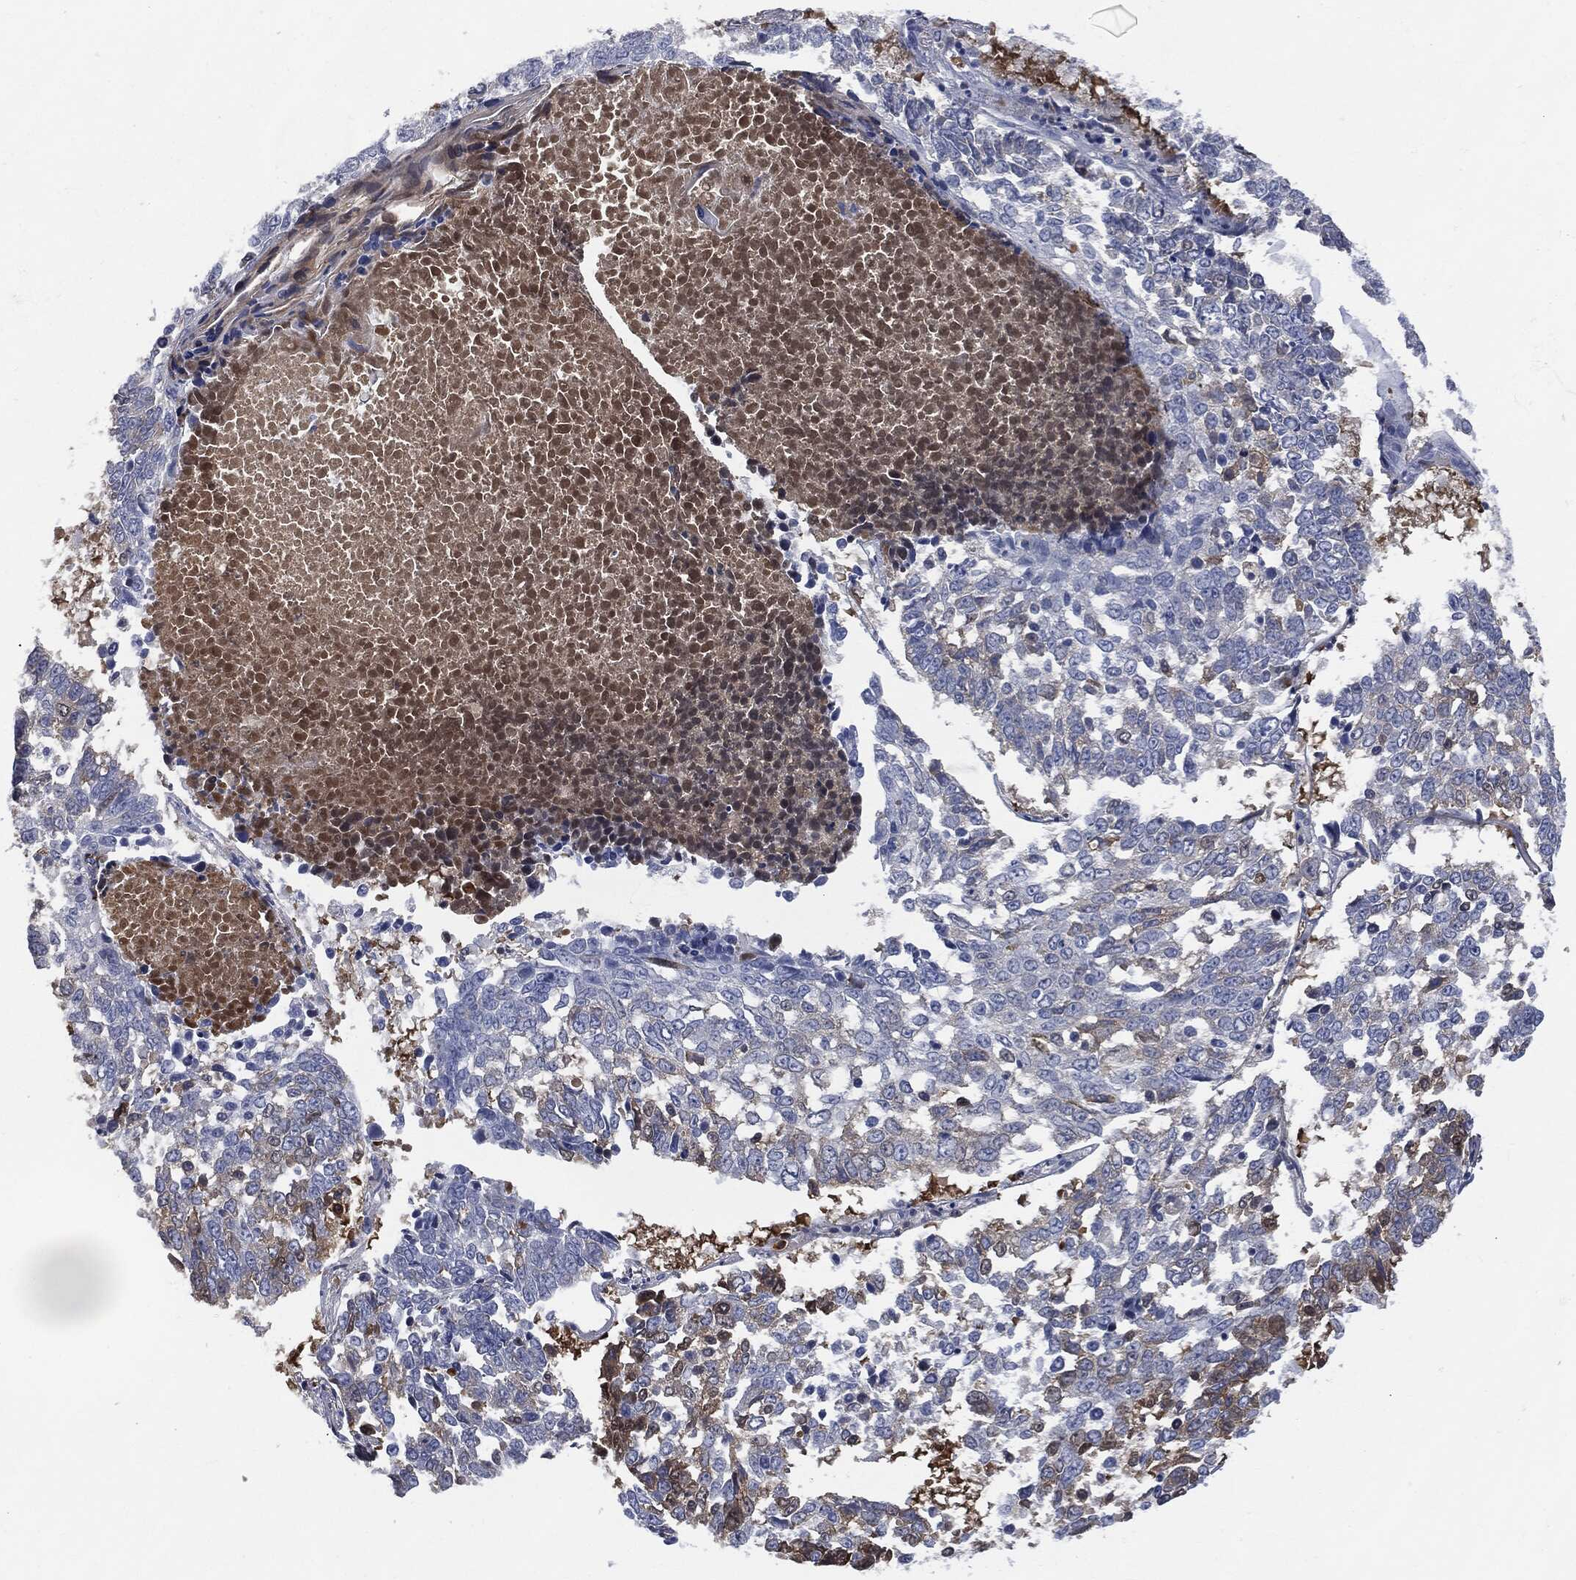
{"staining": {"intensity": "negative", "quantity": "none", "location": "none"}, "tissue": "lung cancer", "cell_type": "Tumor cells", "image_type": "cancer", "snomed": [{"axis": "morphology", "description": "Squamous cell carcinoma, NOS"}, {"axis": "topography", "description": "Lung"}], "caption": "This is an immunohistochemistry histopathology image of lung cancer. There is no staining in tumor cells.", "gene": "BTK", "patient": {"sex": "male", "age": 82}}